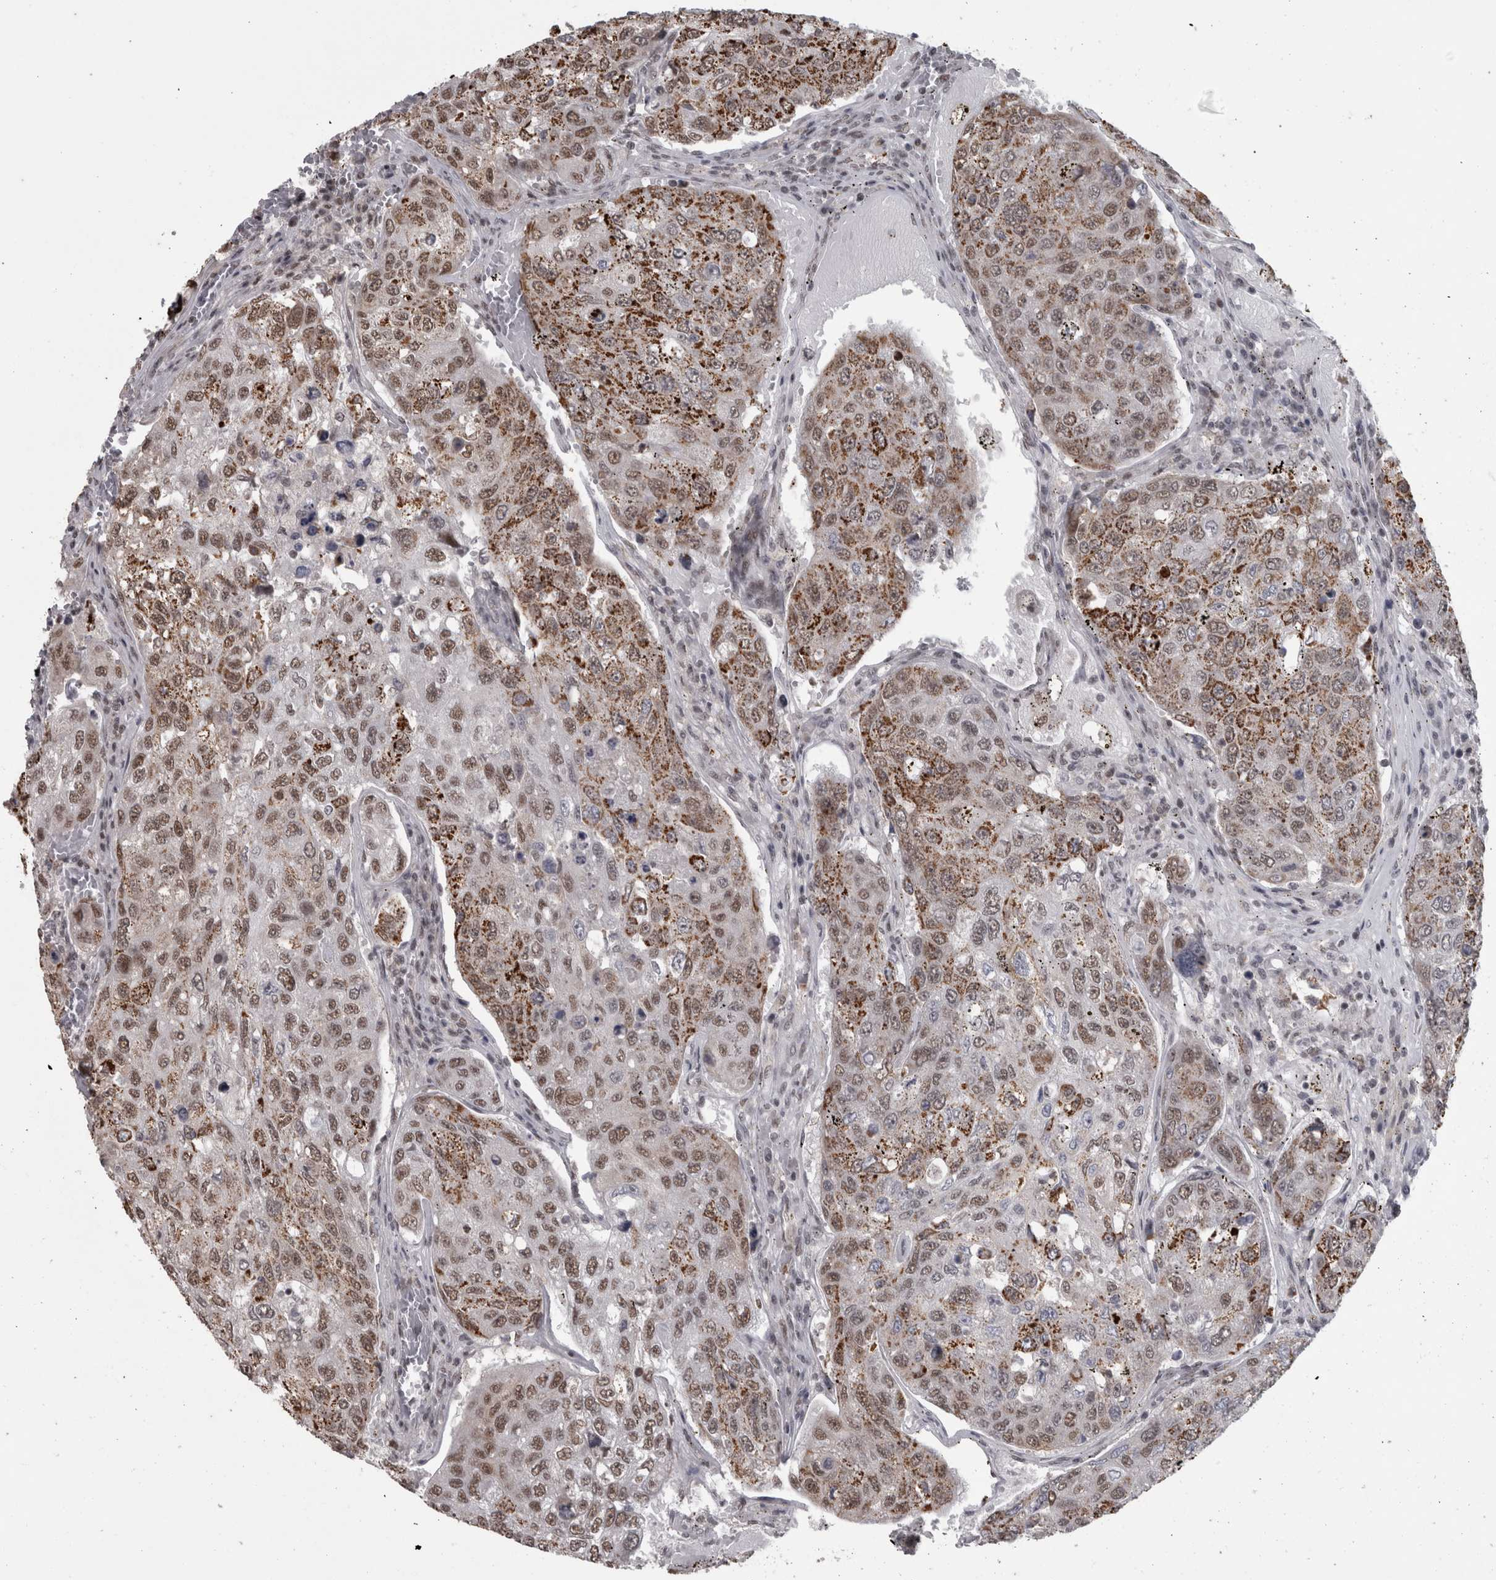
{"staining": {"intensity": "moderate", "quantity": ">75%", "location": "cytoplasmic/membranous,nuclear"}, "tissue": "urothelial cancer", "cell_type": "Tumor cells", "image_type": "cancer", "snomed": [{"axis": "morphology", "description": "Urothelial carcinoma, High grade"}, {"axis": "topography", "description": "Lymph node"}, {"axis": "topography", "description": "Urinary bladder"}], "caption": "Immunohistochemical staining of urothelial cancer shows medium levels of moderate cytoplasmic/membranous and nuclear positivity in approximately >75% of tumor cells.", "gene": "MICU3", "patient": {"sex": "male", "age": 51}}